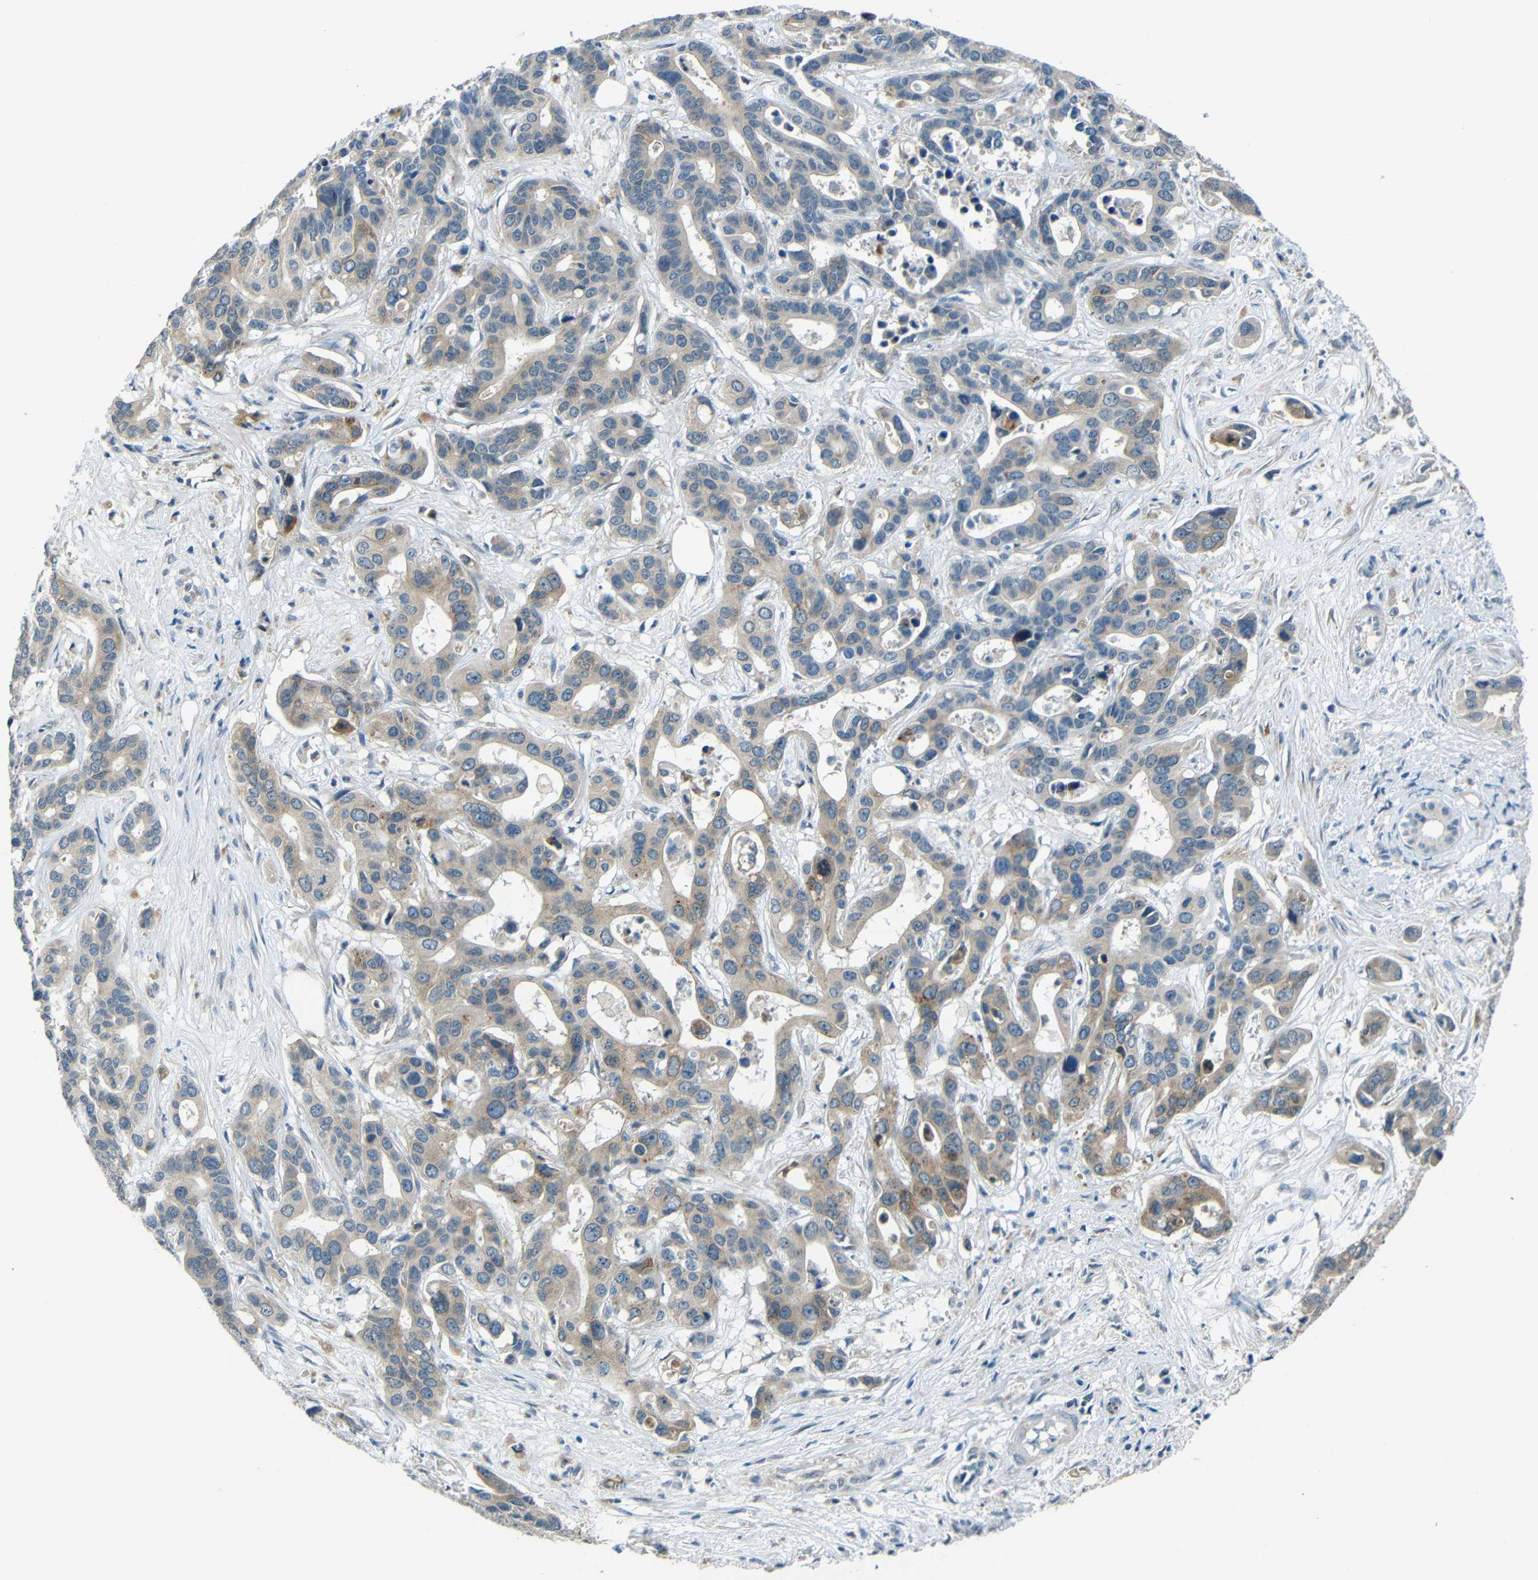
{"staining": {"intensity": "moderate", "quantity": "25%-75%", "location": "cytoplasmic/membranous"}, "tissue": "liver cancer", "cell_type": "Tumor cells", "image_type": "cancer", "snomed": [{"axis": "morphology", "description": "Cholangiocarcinoma"}, {"axis": "topography", "description": "Liver"}], "caption": "DAB (3,3'-diaminobenzidine) immunohistochemical staining of liver cholangiocarcinoma demonstrates moderate cytoplasmic/membranous protein expression in approximately 25%-75% of tumor cells.", "gene": "ANKRD22", "patient": {"sex": "female", "age": 65}}